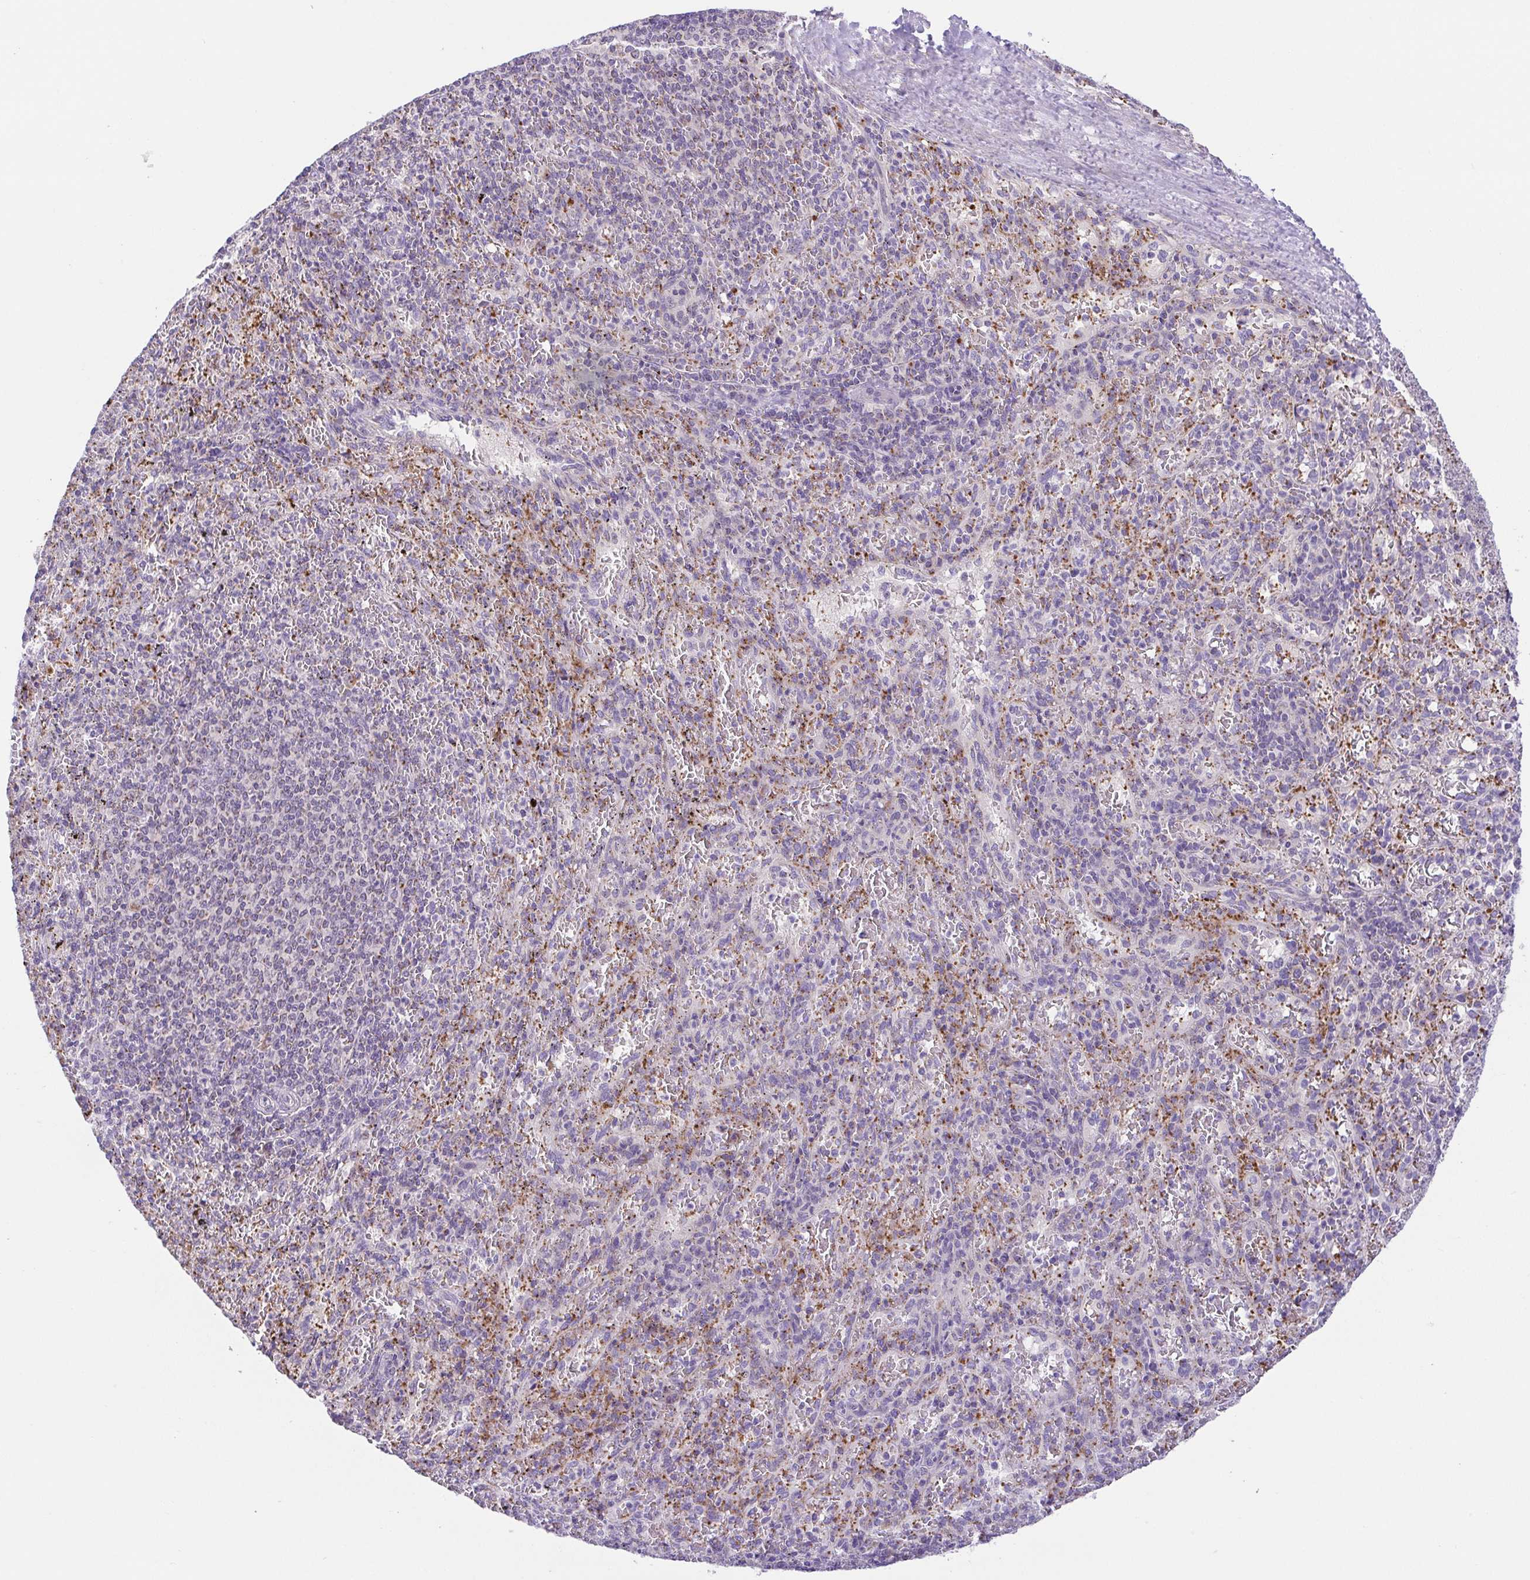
{"staining": {"intensity": "negative", "quantity": "none", "location": "none"}, "tissue": "spleen", "cell_type": "Cells in red pulp", "image_type": "normal", "snomed": [{"axis": "morphology", "description": "Normal tissue, NOS"}, {"axis": "topography", "description": "Spleen"}], "caption": "An immunohistochemistry photomicrograph of benign spleen is shown. There is no staining in cells in red pulp of spleen. (DAB immunohistochemistry (IHC) with hematoxylin counter stain).", "gene": "SLC13A1", "patient": {"sex": "male", "age": 57}}